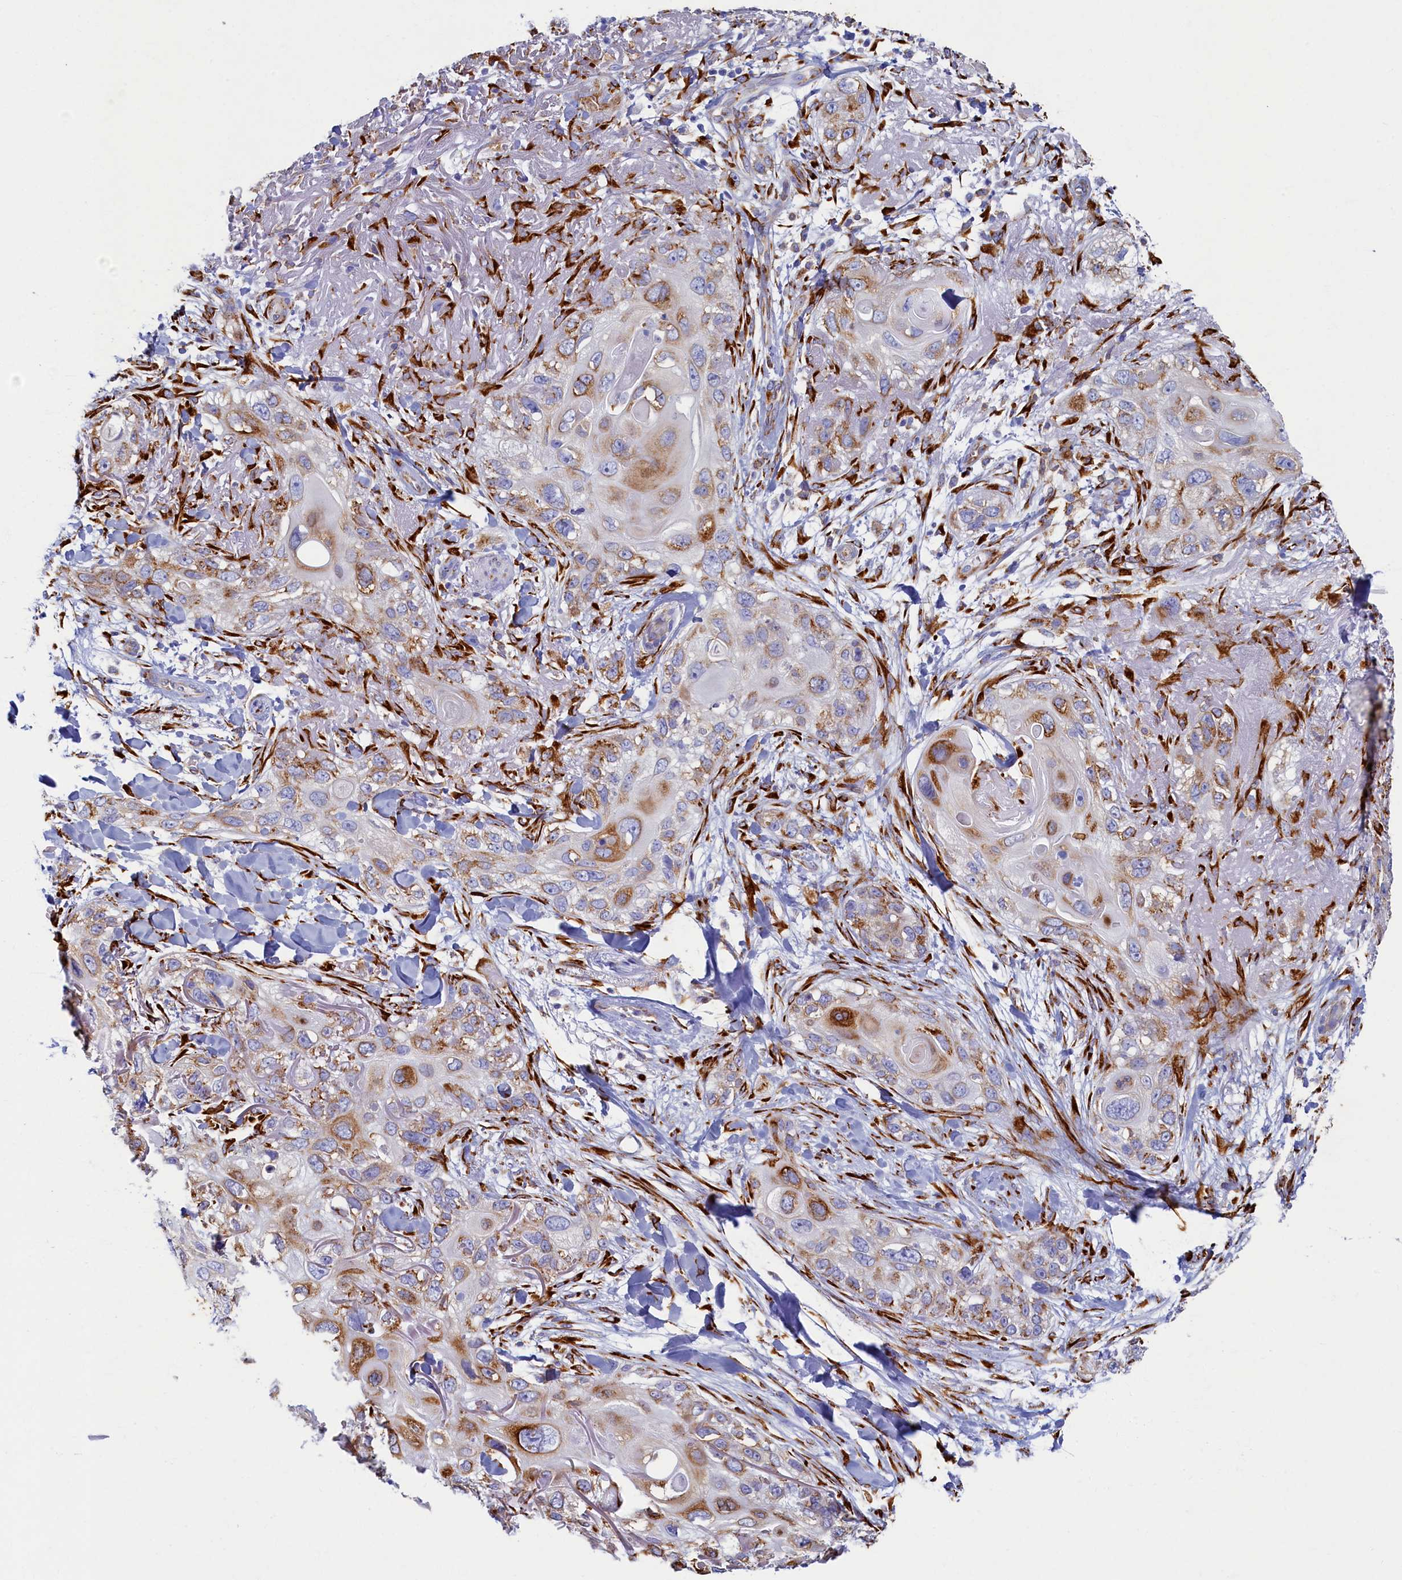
{"staining": {"intensity": "moderate", "quantity": ">75%", "location": "cytoplasmic/membranous"}, "tissue": "skin cancer", "cell_type": "Tumor cells", "image_type": "cancer", "snomed": [{"axis": "morphology", "description": "Normal tissue, NOS"}, {"axis": "morphology", "description": "Squamous cell carcinoma, NOS"}, {"axis": "topography", "description": "Skin"}], "caption": "Tumor cells show medium levels of moderate cytoplasmic/membranous expression in approximately >75% of cells in human squamous cell carcinoma (skin).", "gene": "TMEM18", "patient": {"sex": "male", "age": 72}}